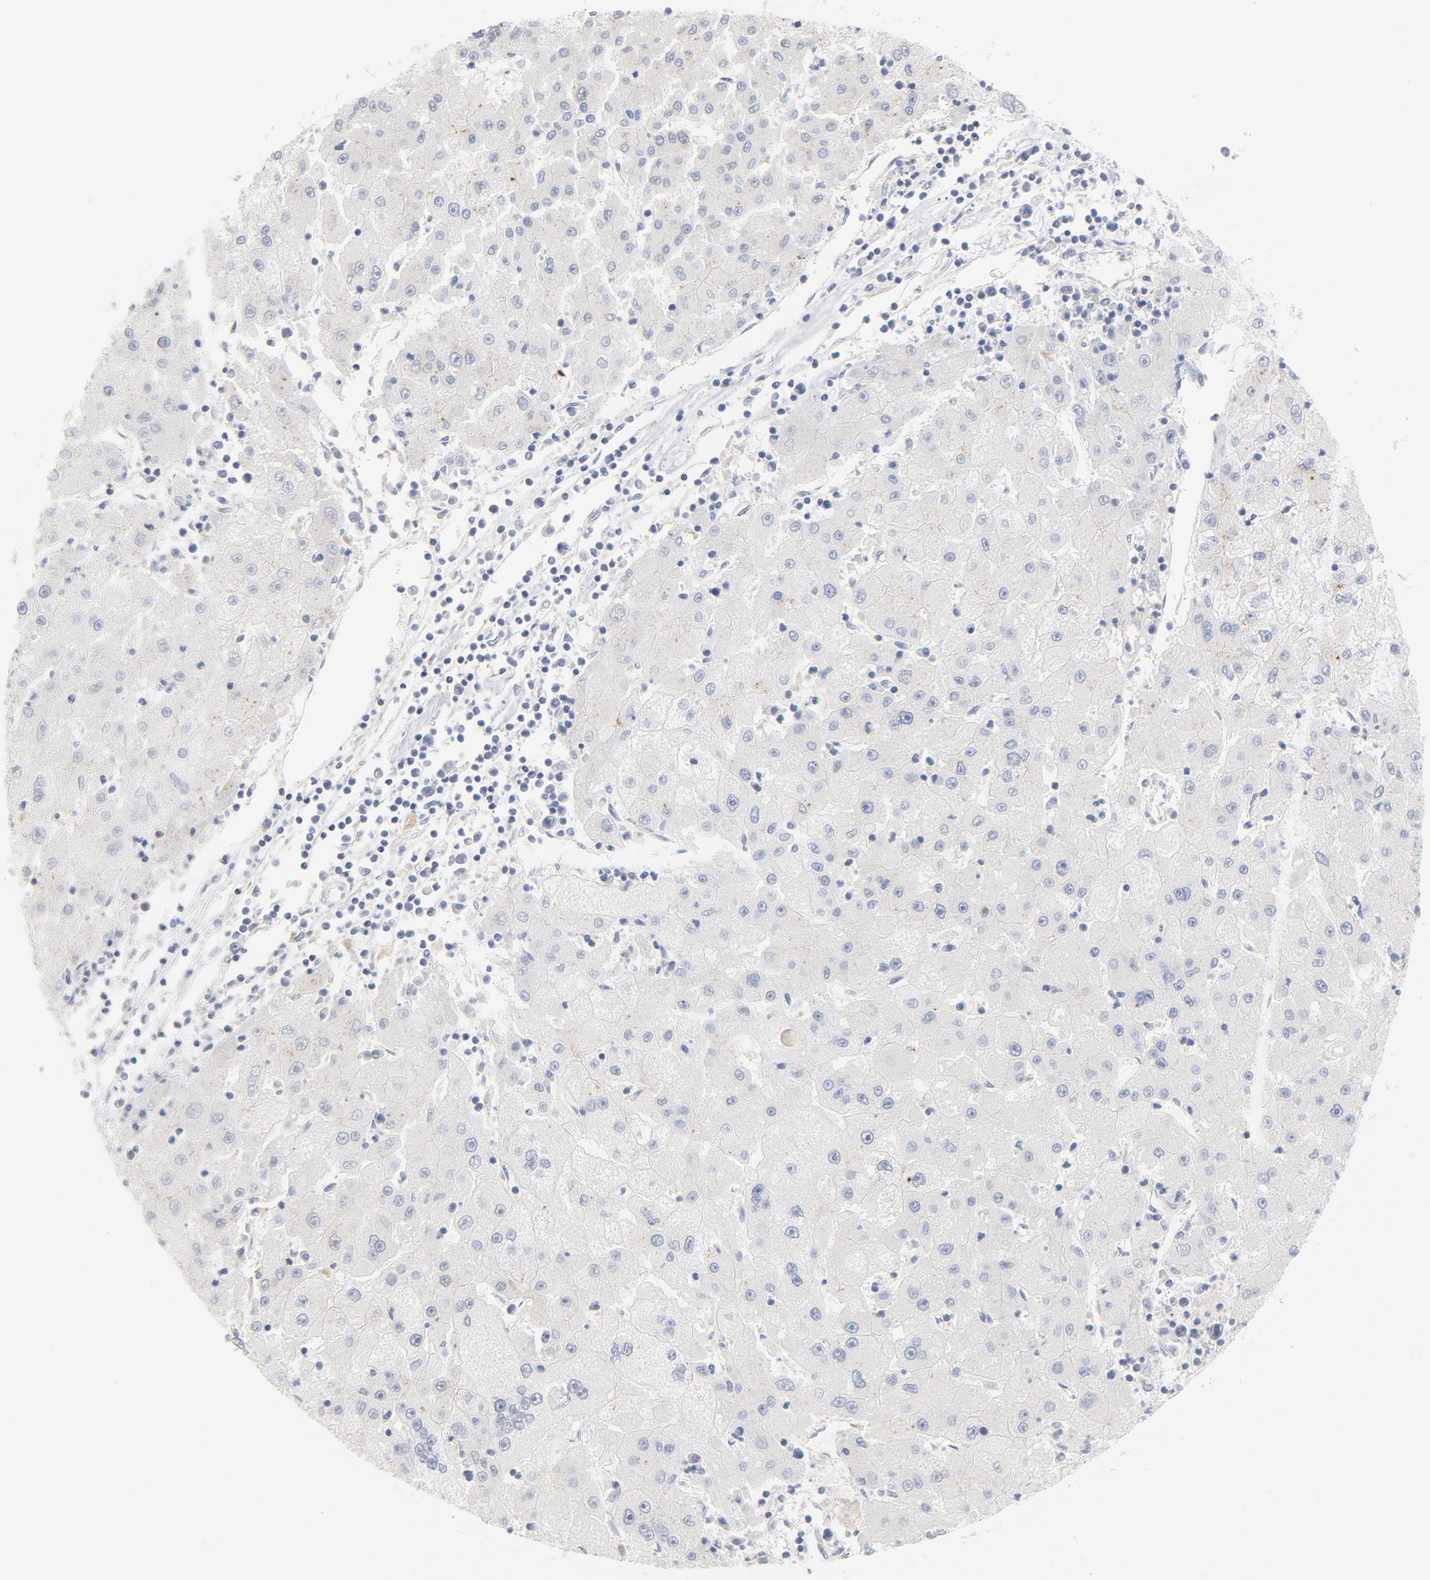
{"staining": {"intensity": "negative", "quantity": "none", "location": "none"}, "tissue": "liver cancer", "cell_type": "Tumor cells", "image_type": "cancer", "snomed": [{"axis": "morphology", "description": "Carcinoma, Hepatocellular, NOS"}, {"axis": "topography", "description": "Liver"}], "caption": "DAB immunohistochemical staining of human hepatocellular carcinoma (liver) demonstrates no significant staining in tumor cells.", "gene": "LTBP2", "patient": {"sex": "male", "age": 72}}